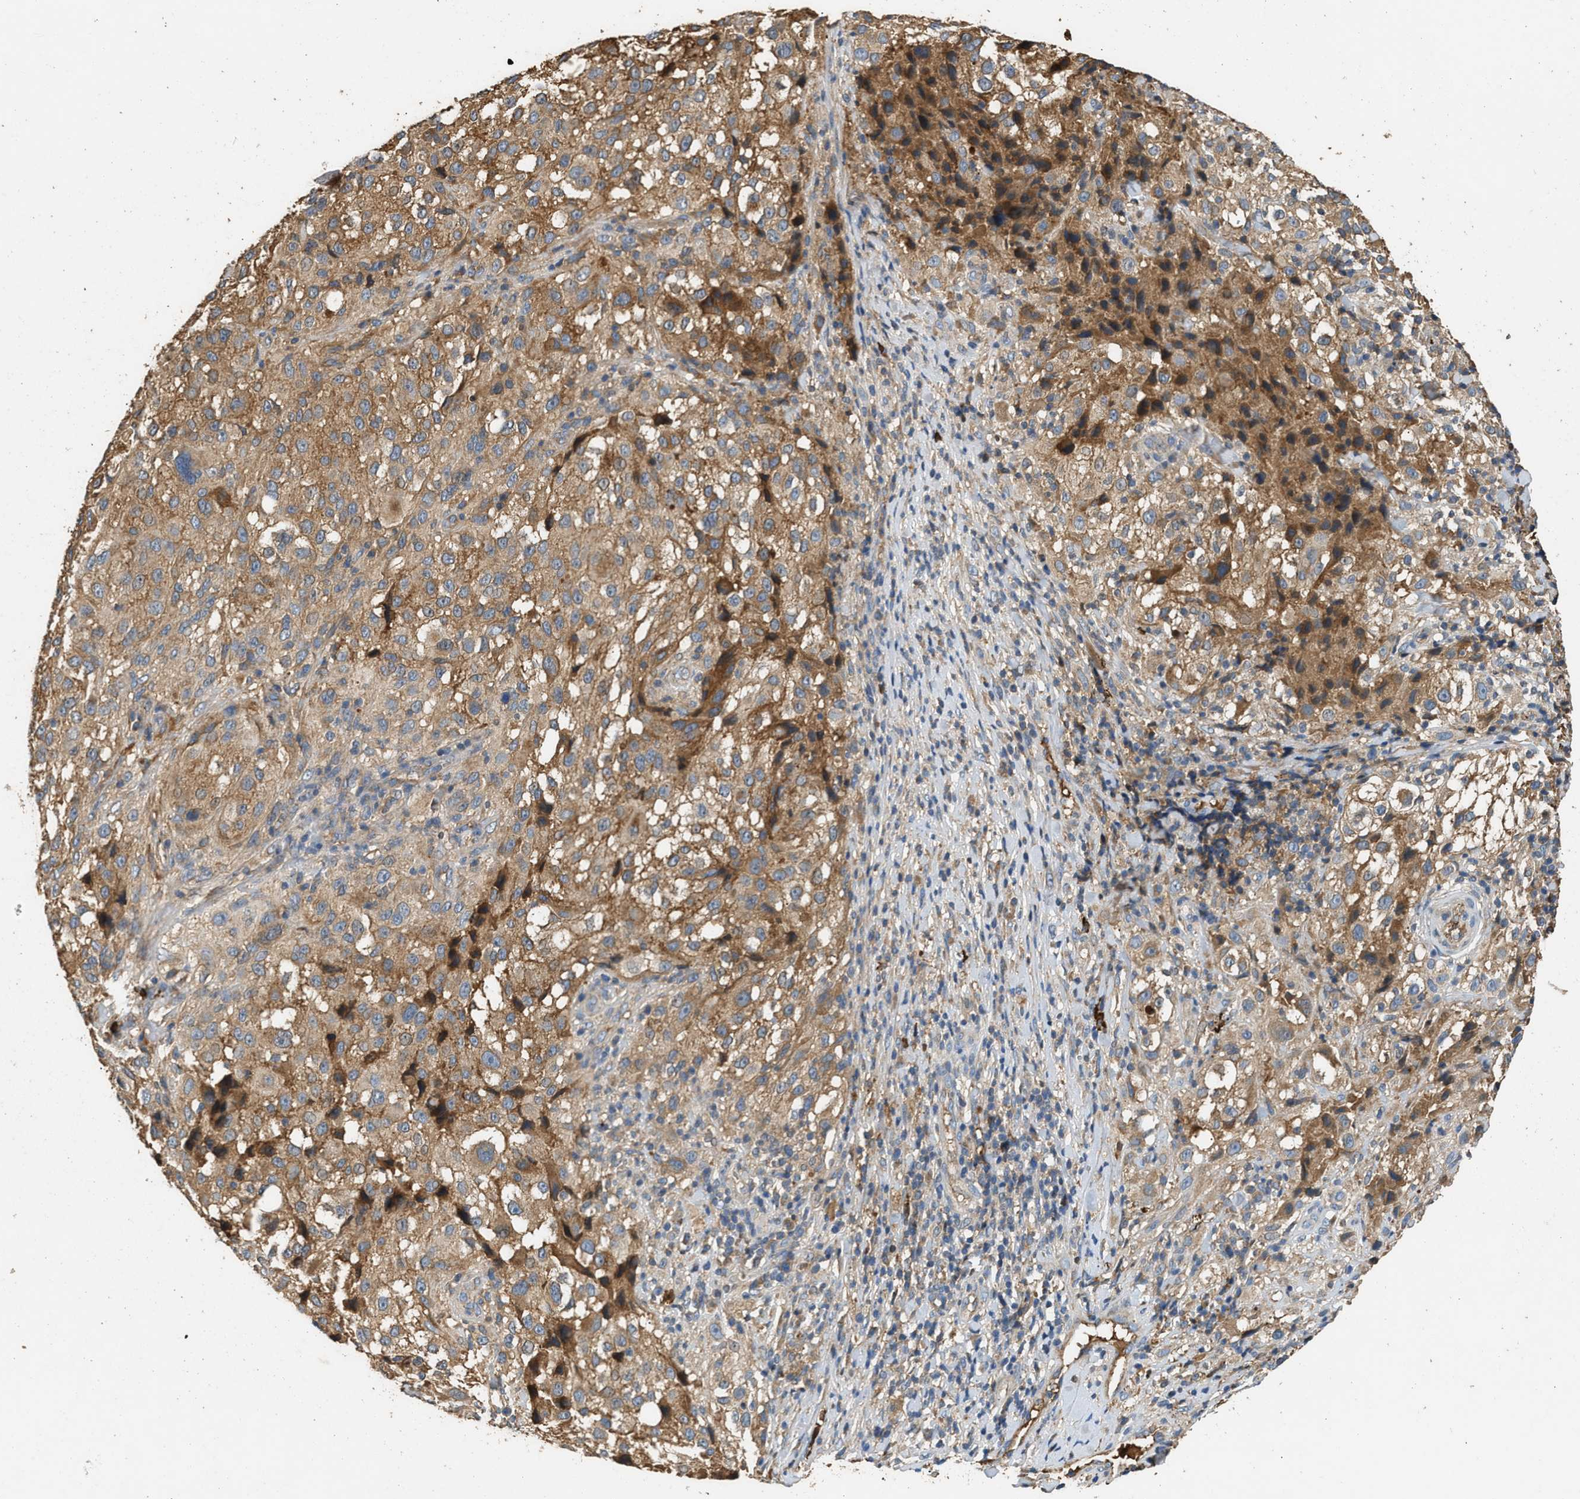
{"staining": {"intensity": "moderate", "quantity": "25%-75%", "location": "cytoplasmic/membranous"}, "tissue": "melanoma", "cell_type": "Tumor cells", "image_type": "cancer", "snomed": [{"axis": "morphology", "description": "Necrosis, NOS"}, {"axis": "morphology", "description": "Malignant melanoma, NOS"}, {"axis": "topography", "description": "Skin"}], "caption": "Immunohistochemistry photomicrograph of human malignant melanoma stained for a protein (brown), which exhibits medium levels of moderate cytoplasmic/membranous staining in about 25%-75% of tumor cells.", "gene": "TMEM268", "patient": {"sex": "female", "age": 87}}